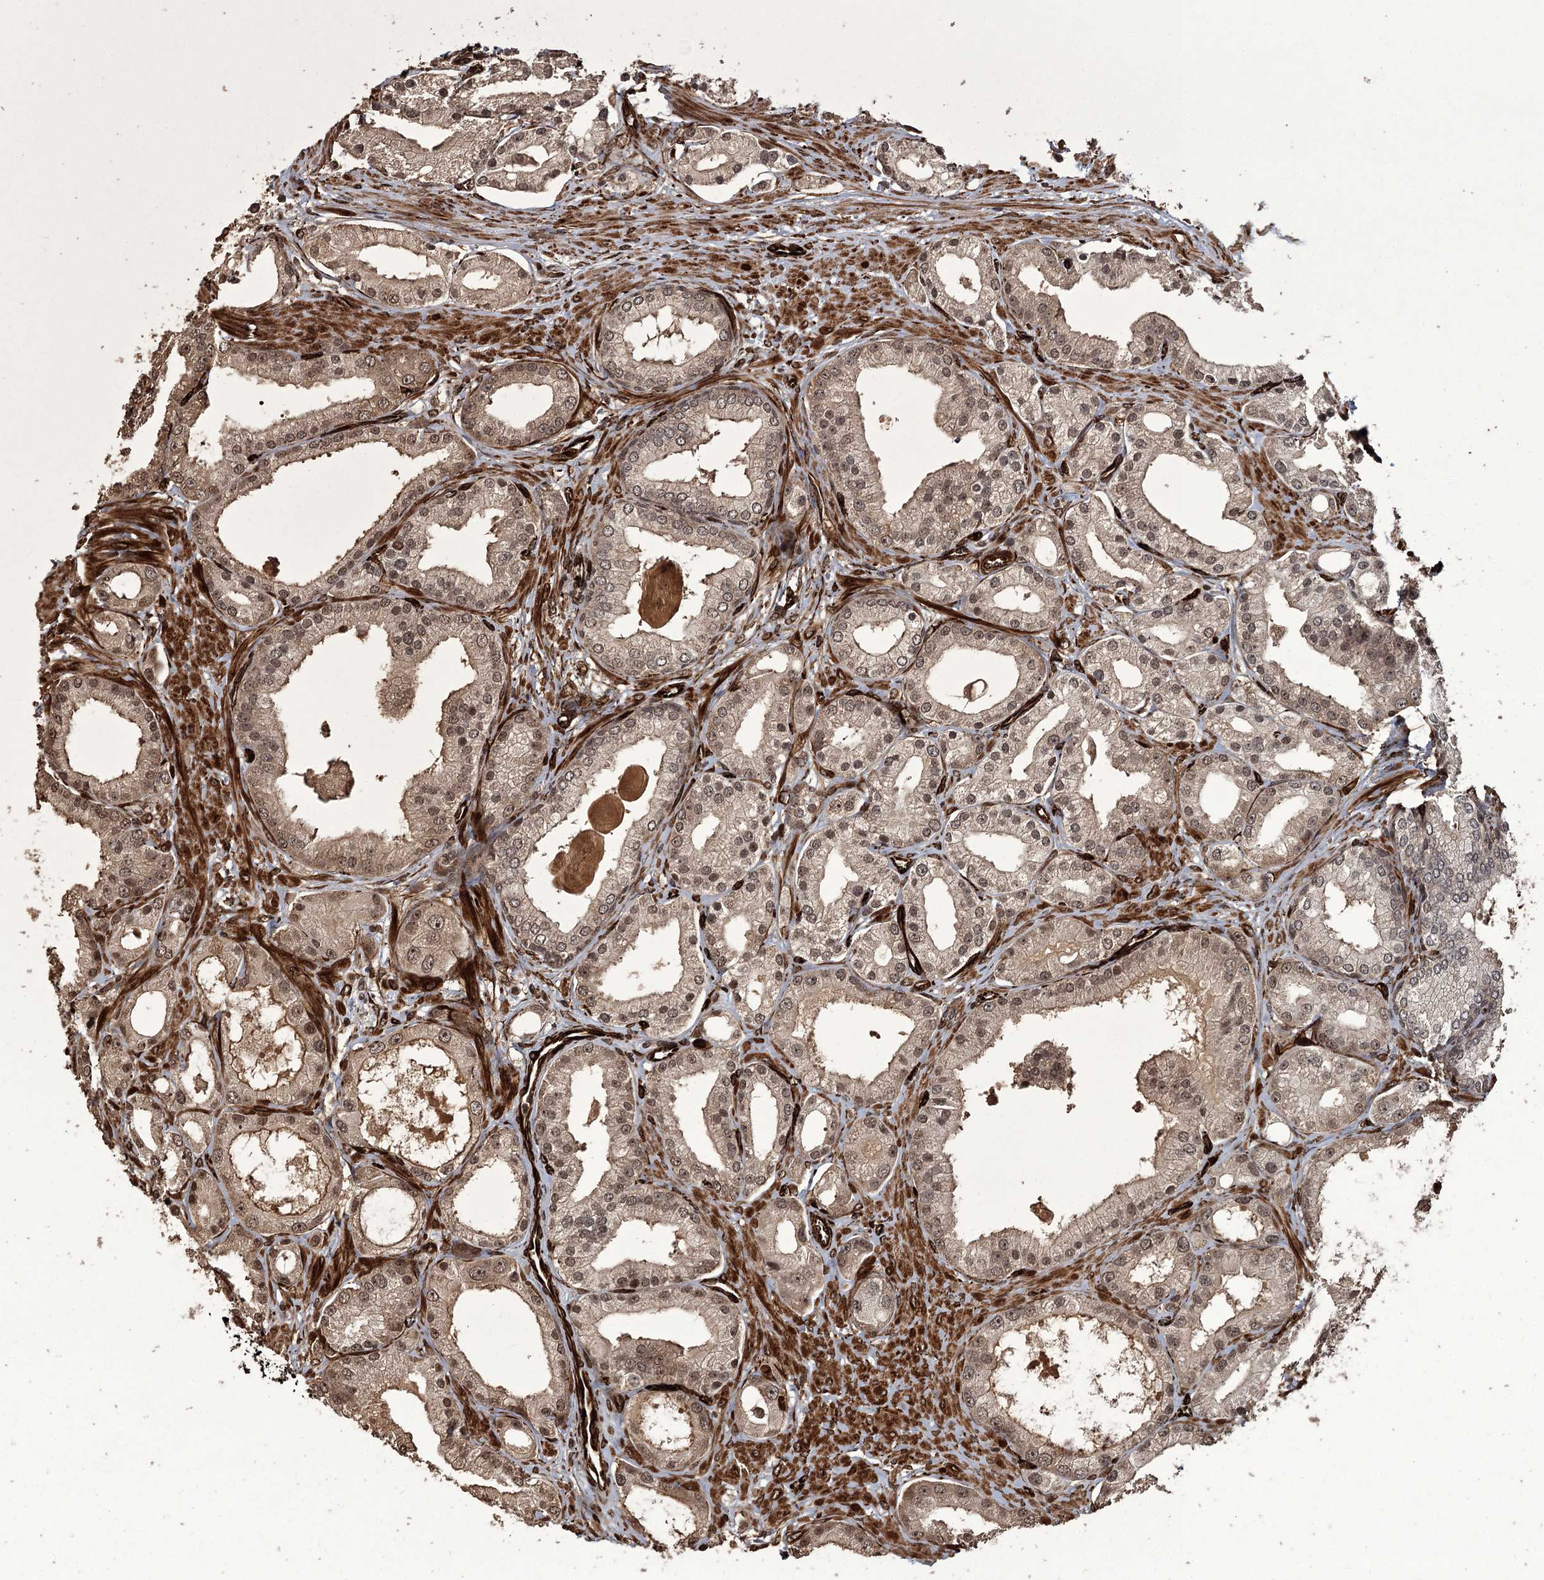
{"staining": {"intensity": "moderate", "quantity": ">75%", "location": "cytoplasmic/membranous,nuclear"}, "tissue": "prostate cancer", "cell_type": "Tumor cells", "image_type": "cancer", "snomed": [{"axis": "morphology", "description": "Adenocarcinoma, Low grade"}, {"axis": "topography", "description": "Prostate"}], "caption": "Immunohistochemistry (IHC) (DAB (3,3'-diaminobenzidine)) staining of human prostate adenocarcinoma (low-grade) reveals moderate cytoplasmic/membranous and nuclear protein staining in about >75% of tumor cells.", "gene": "RPAP3", "patient": {"sex": "male", "age": 67}}